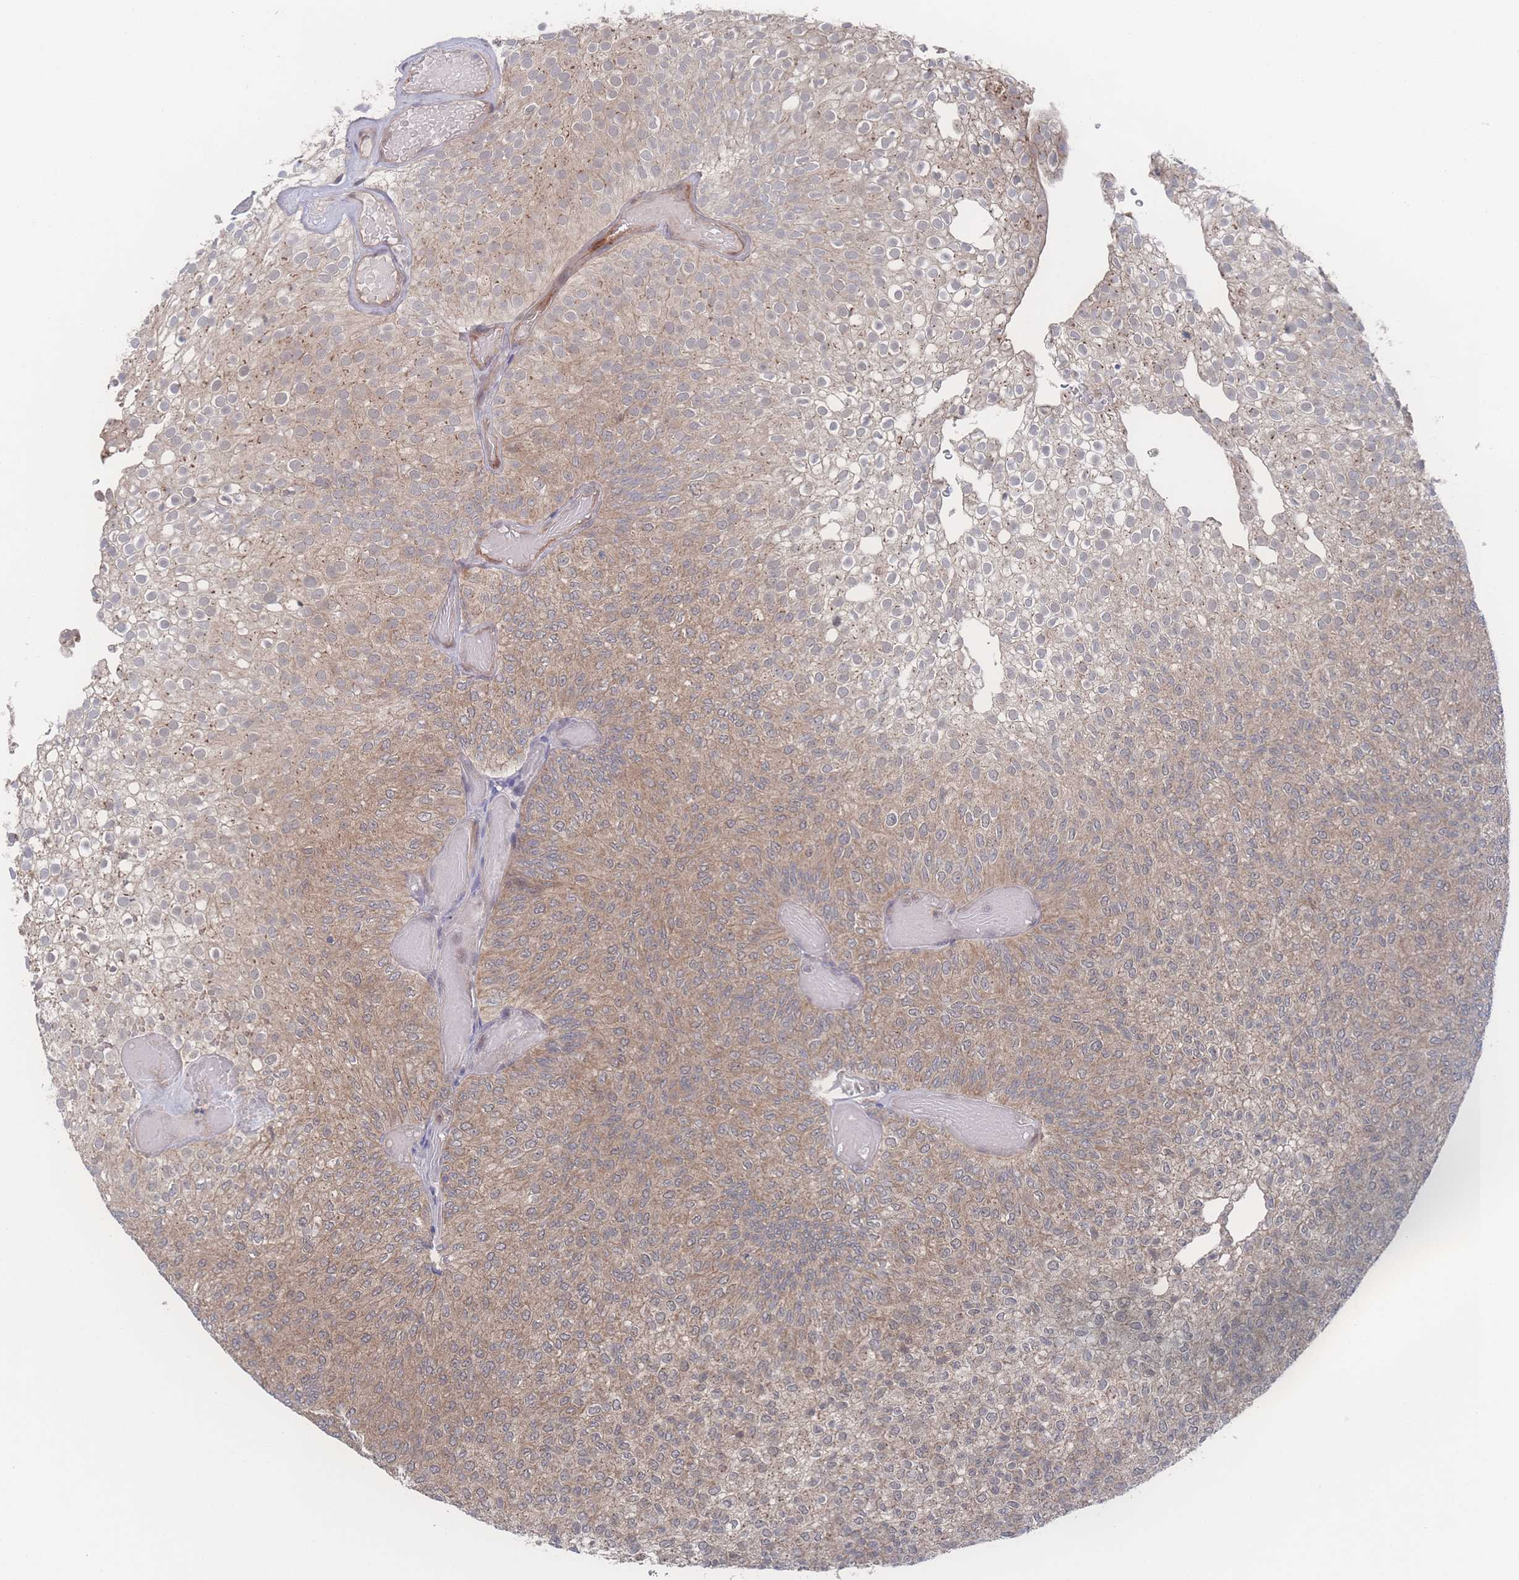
{"staining": {"intensity": "moderate", "quantity": ">75%", "location": "cytoplasmic/membranous"}, "tissue": "urothelial cancer", "cell_type": "Tumor cells", "image_type": "cancer", "snomed": [{"axis": "morphology", "description": "Urothelial carcinoma, Low grade"}, {"axis": "topography", "description": "Urinary bladder"}], "caption": "Immunohistochemistry (IHC) histopathology image of human low-grade urothelial carcinoma stained for a protein (brown), which shows medium levels of moderate cytoplasmic/membranous staining in approximately >75% of tumor cells.", "gene": "NBEAL1", "patient": {"sex": "male", "age": 78}}